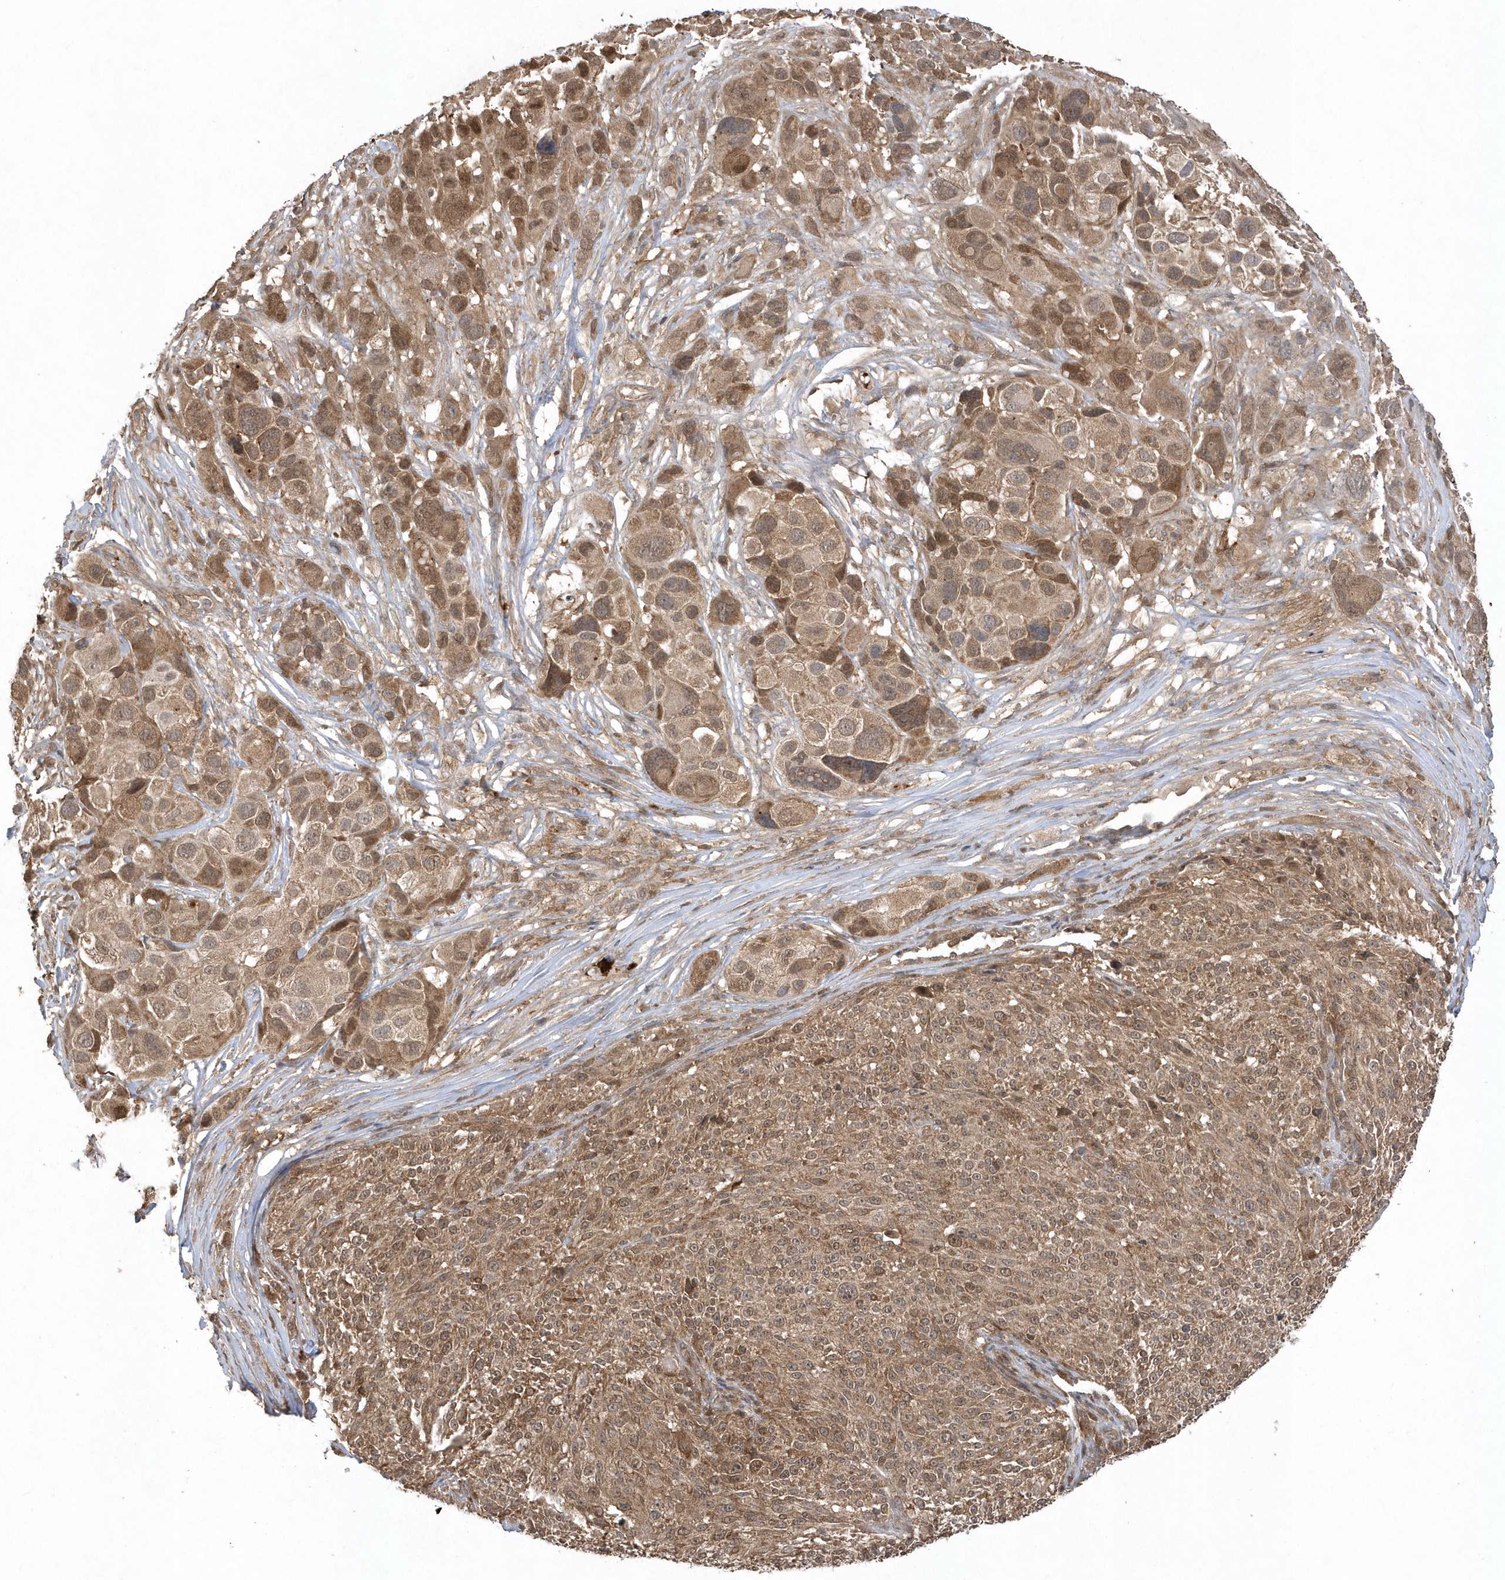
{"staining": {"intensity": "weak", "quantity": ">75%", "location": "cytoplasmic/membranous"}, "tissue": "melanoma", "cell_type": "Tumor cells", "image_type": "cancer", "snomed": [{"axis": "morphology", "description": "Malignant melanoma, NOS"}, {"axis": "topography", "description": "Skin of trunk"}], "caption": "Immunohistochemical staining of melanoma demonstrates weak cytoplasmic/membranous protein staining in approximately >75% of tumor cells.", "gene": "ACYP1", "patient": {"sex": "male", "age": 71}}